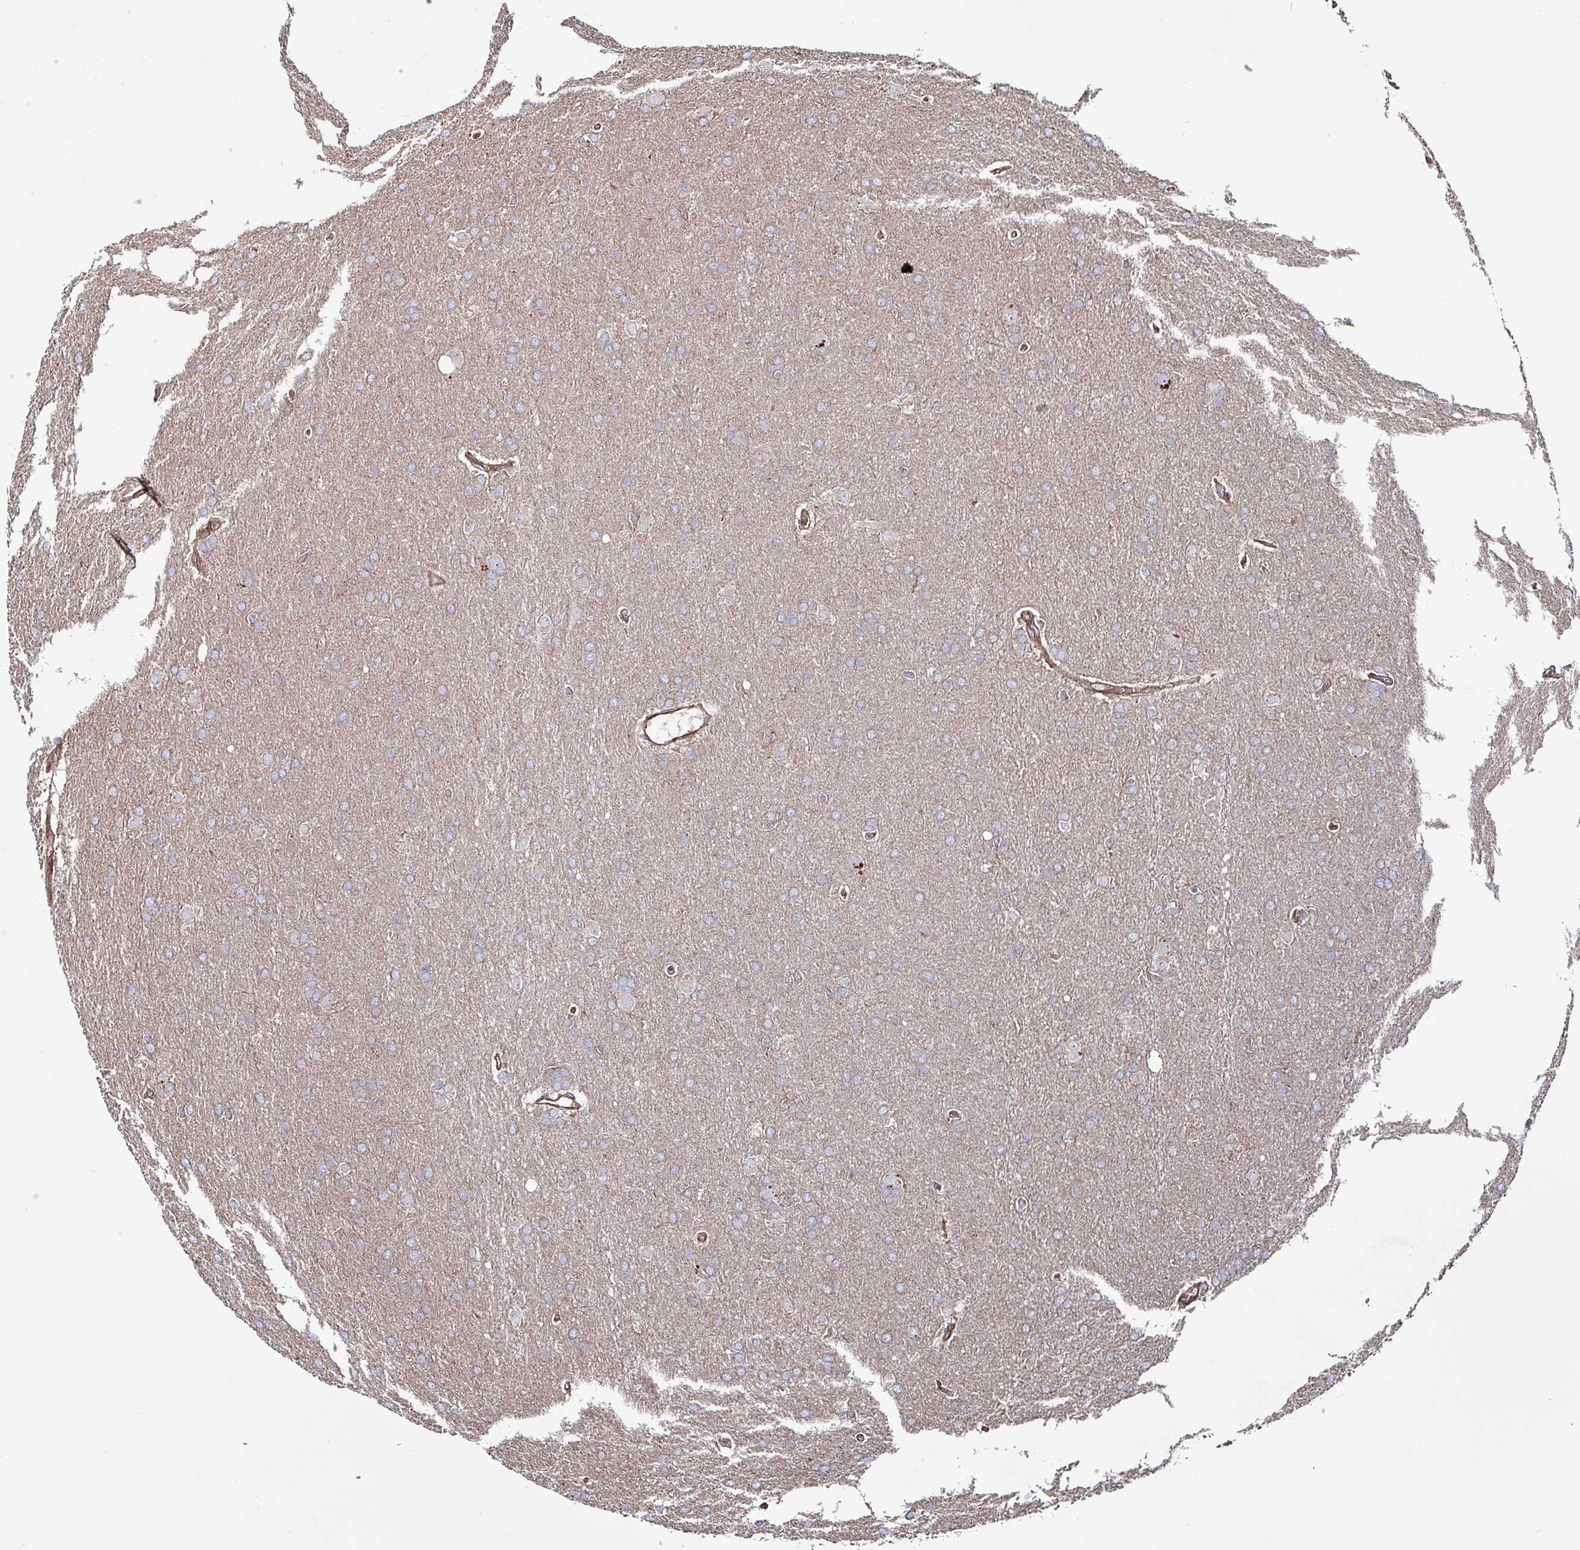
{"staining": {"intensity": "negative", "quantity": "none", "location": "none"}, "tissue": "glioma", "cell_type": "Tumor cells", "image_type": "cancer", "snomed": [{"axis": "morphology", "description": "Glioma, malignant, Low grade"}, {"axis": "topography", "description": "Brain"}], "caption": "An image of glioma stained for a protein exhibits no brown staining in tumor cells.", "gene": "ANO10", "patient": {"sex": "female", "age": 32}}